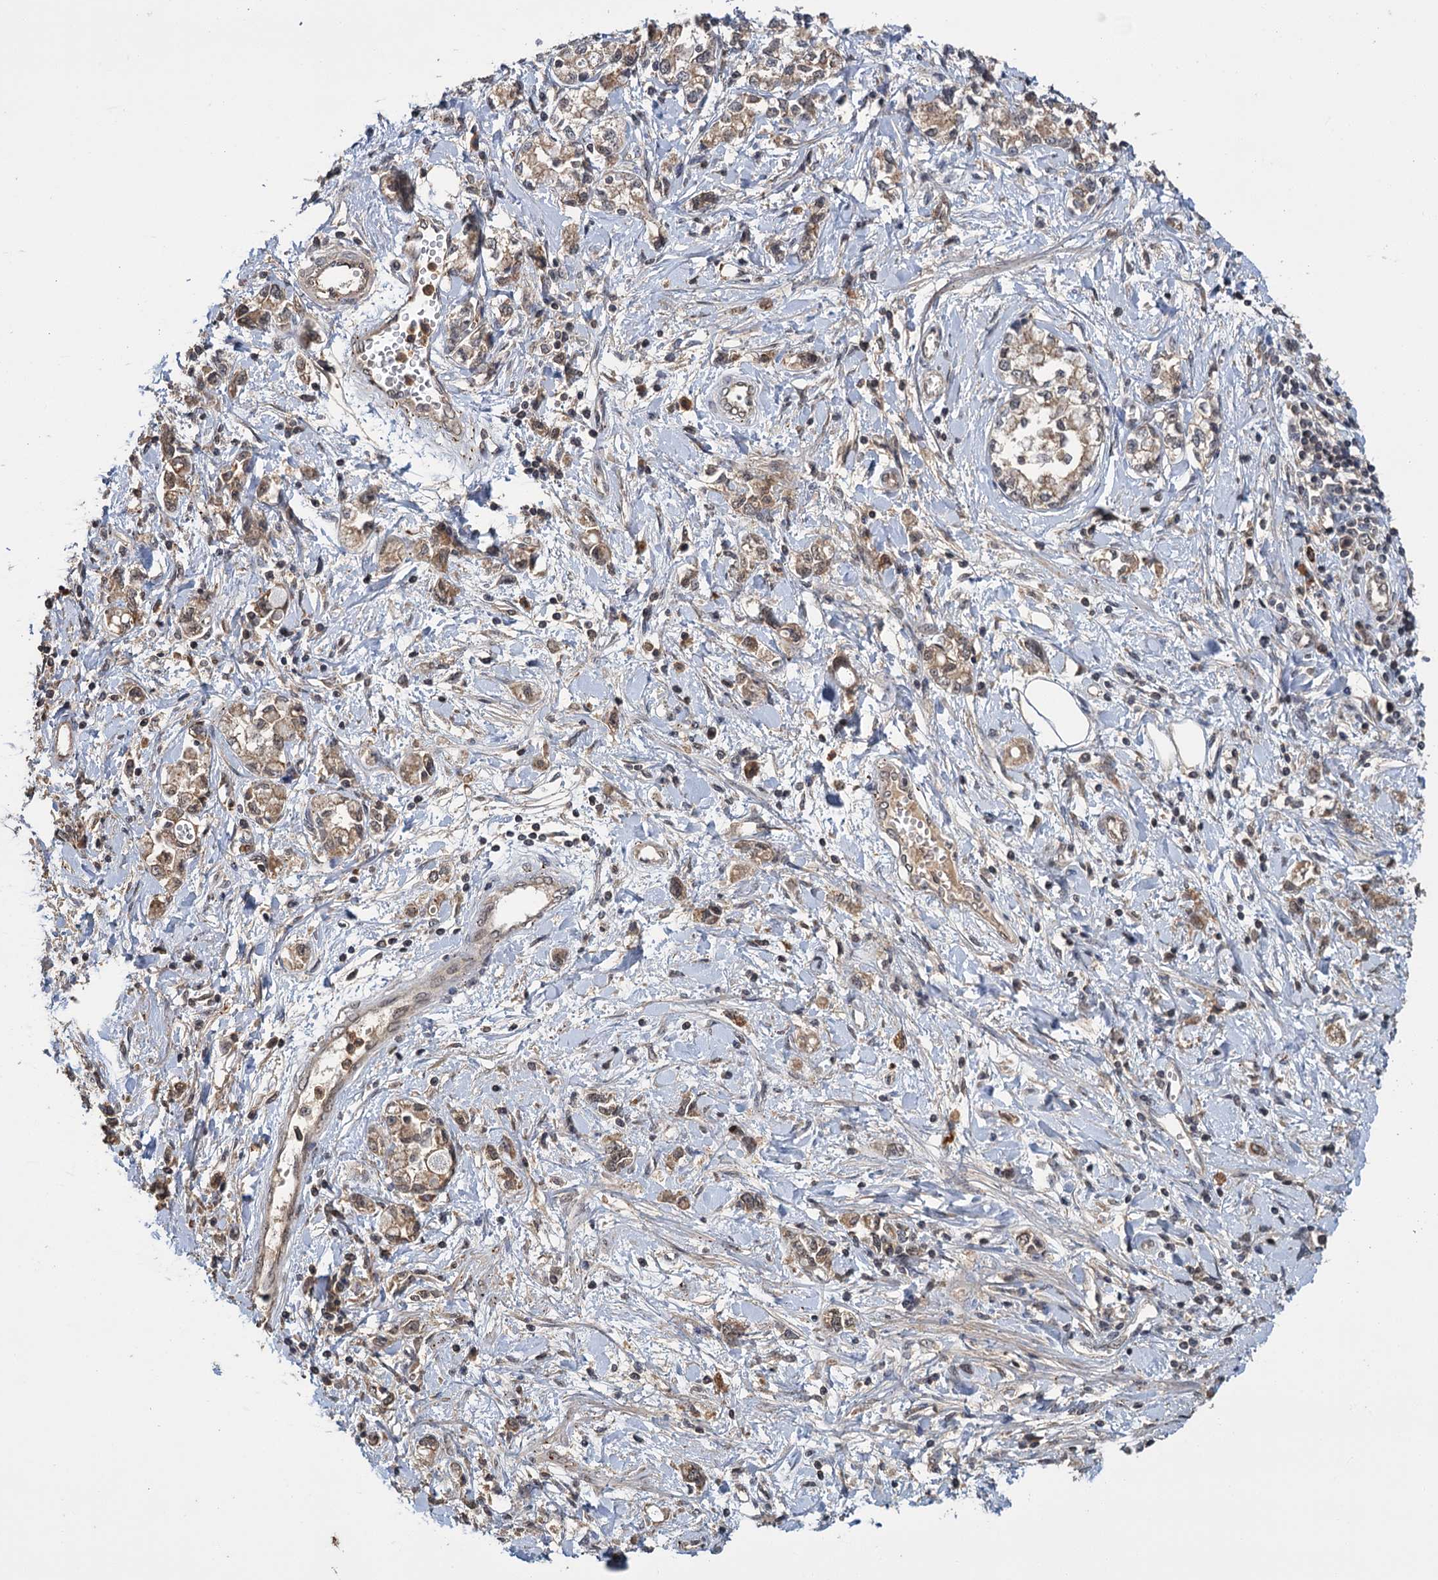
{"staining": {"intensity": "weak", "quantity": ">75%", "location": "cytoplasmic/membranous,nuclear"}, "tissue": "stomach cancer", "cell_type": "Tumor cells", "image_type": "cancer", "snomed": [{"axis": "morphology", "description": "Adenocarcinoma, NOS"}, {"axis": "topography", "description": "Stomach"}], "caption": "IHC of human stomach cancer exhibits low levels of weak cytoplasmic/membranous and nuclear positivity in approximately >75% of tumor cells. (brown staining indicates protein expression, while blue staining denotes nuclei).", "gene": "KANSL2", "patient": {"sex": "female", "age": 76}}